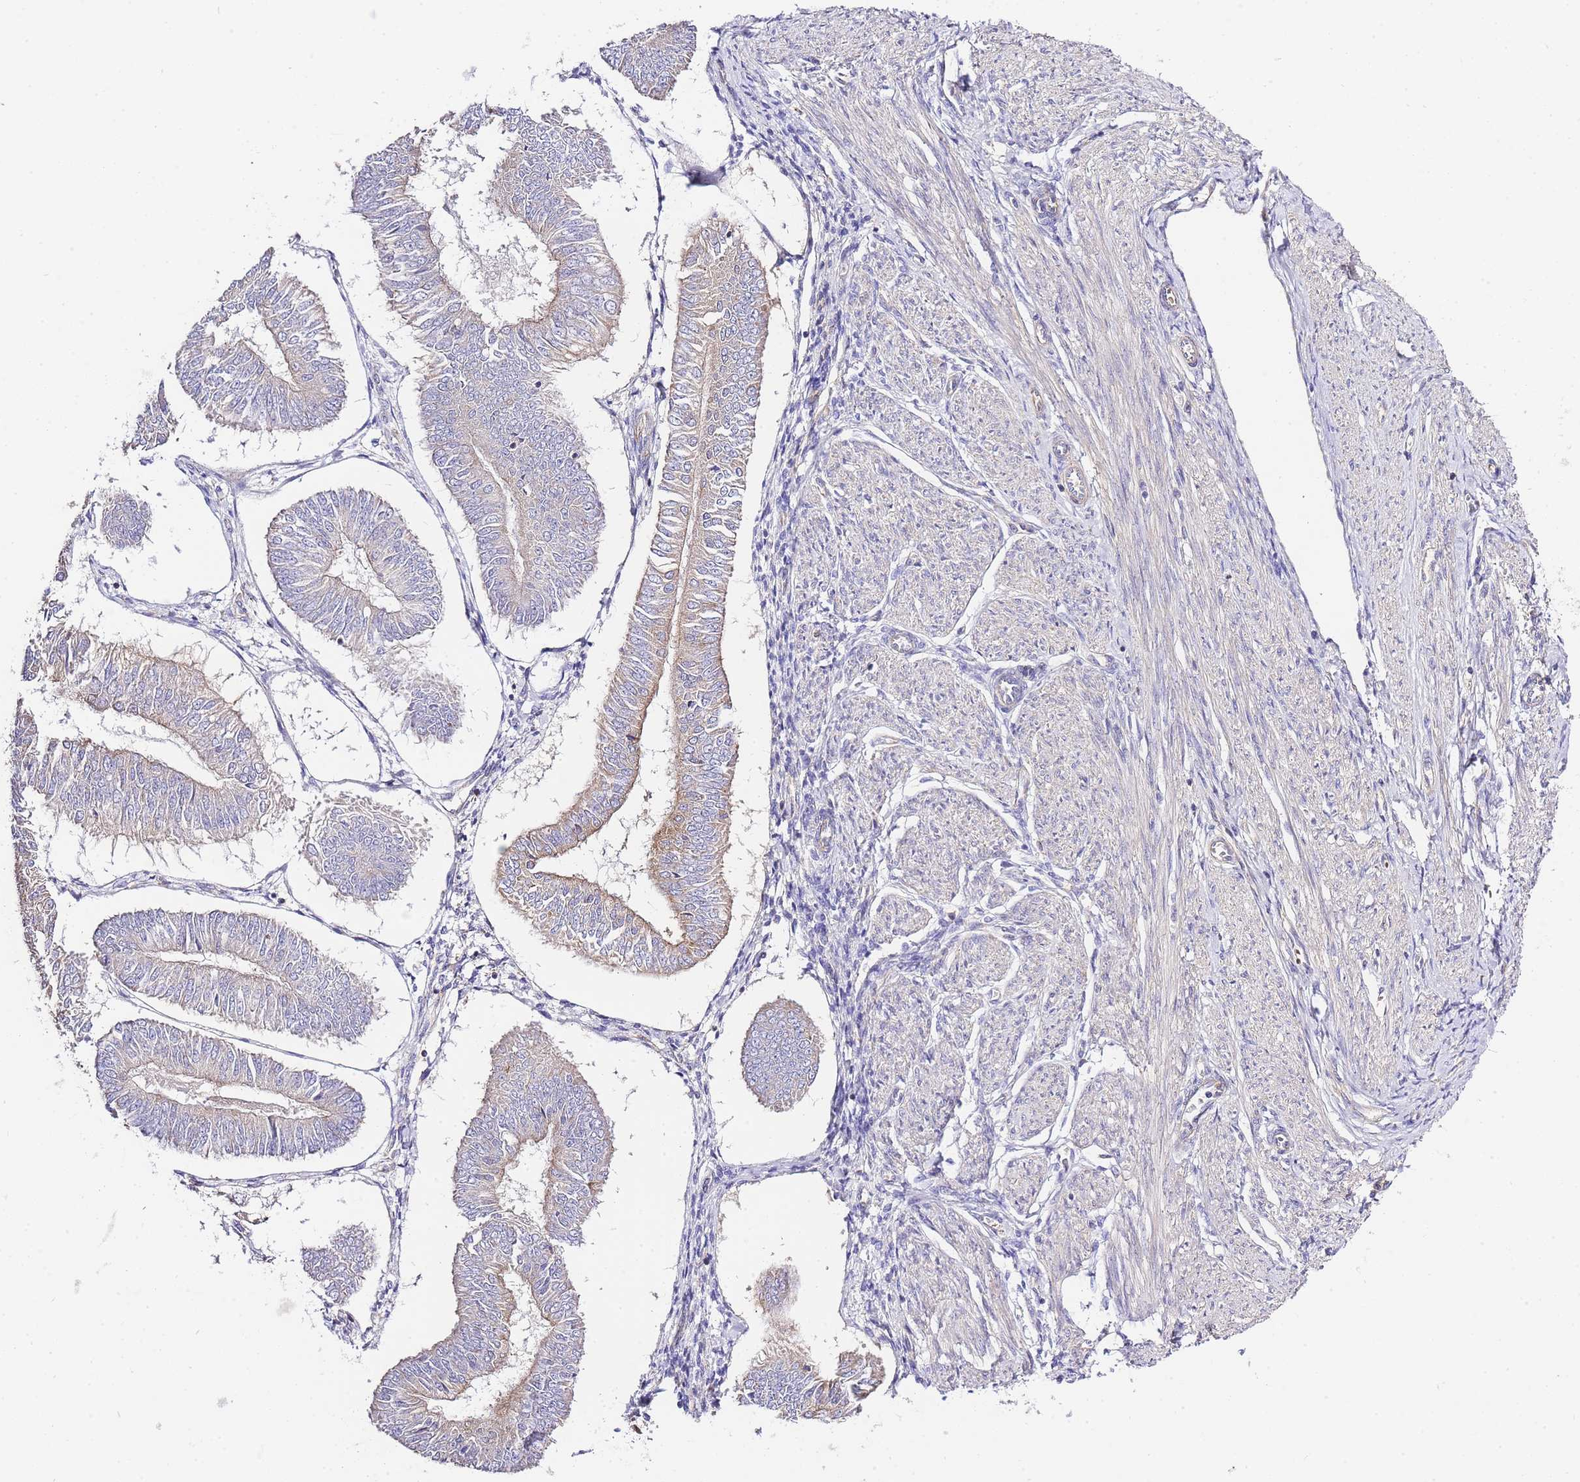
{"staining": {"intensity": "moderate", "quantity": "<25%", "location": "cytoplasmic/membranous"}, "tissue": "endometrial cancer", "cell_type": "Tumor cells", "image_type": "cancer", "snomed": [{"axis": "morphology", "description": "Adenocarcinoma, NOS"}, {"axis": "topography", "description": "Endometrium"}], "caption": "Endometrial adenocarcinoma stained for a protein (brown) displays moderate cytoplasmic/membranous positive staining in about <25% of tumor cells.", "gene": "INSYN2B", "patient": {"sex": "female", "age": 58}}